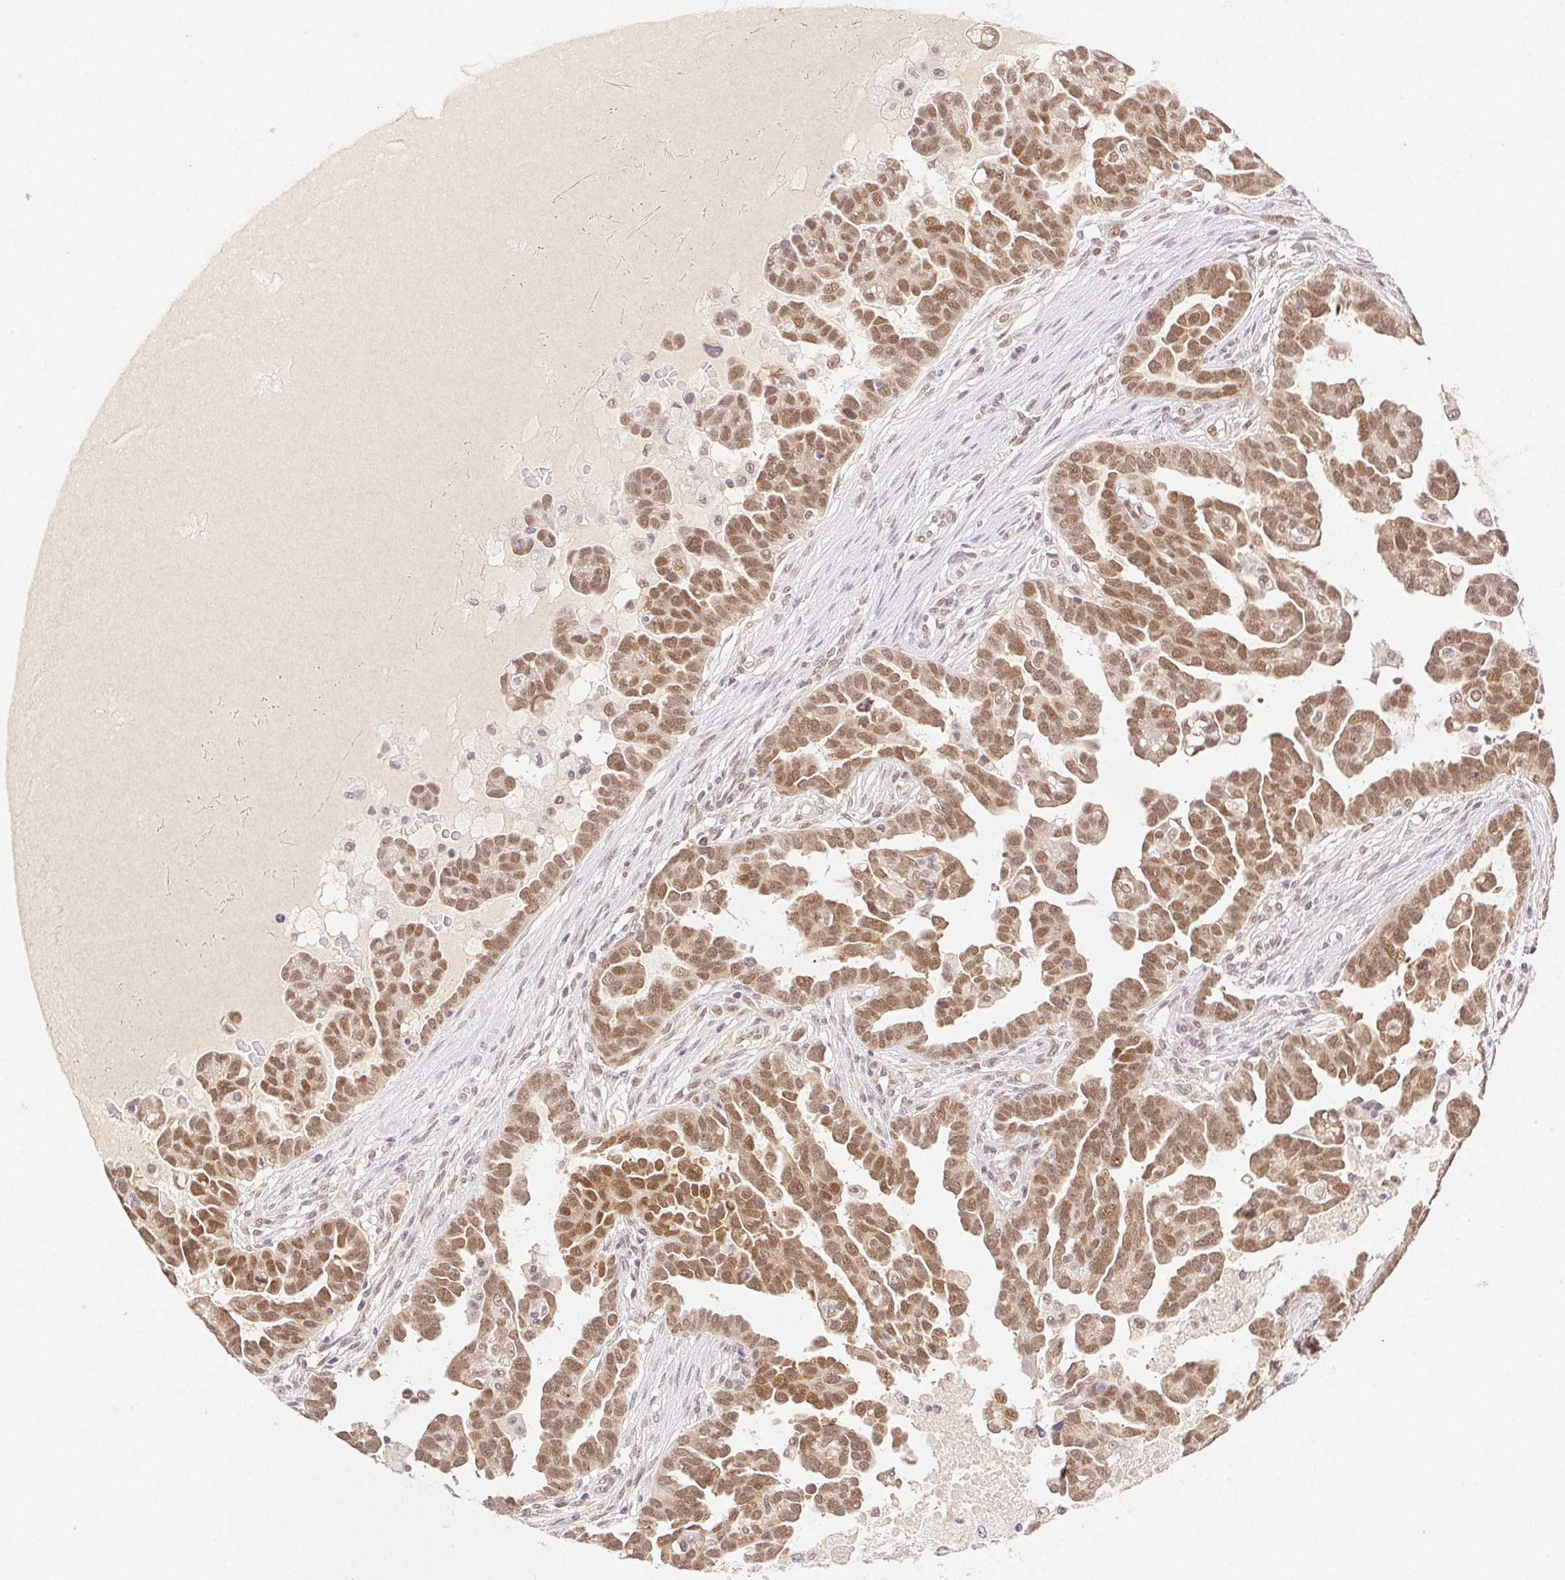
{"staining": {"intensity": "moderate", "quantity": ">75%", "location": "nuclear"}, "tissue": "ovarian cancer", "cell_type": "Tumor cells", "image_type": "cancer", "snomed": [{"axis": "morphology", "description": "Cystadenocarcinoma, serous, NOS"}, {"axis": "topography", "description": "Ovary"}], "caption": "An image showing moderate nuclear positivity in about >75% of tumor cells in serous cystadenocarcinoma (ovarian), as visualized by brown immunohistochemical staining.", "gene": "H2AZ2", "patient": {"sex": "female", "age": 54}}